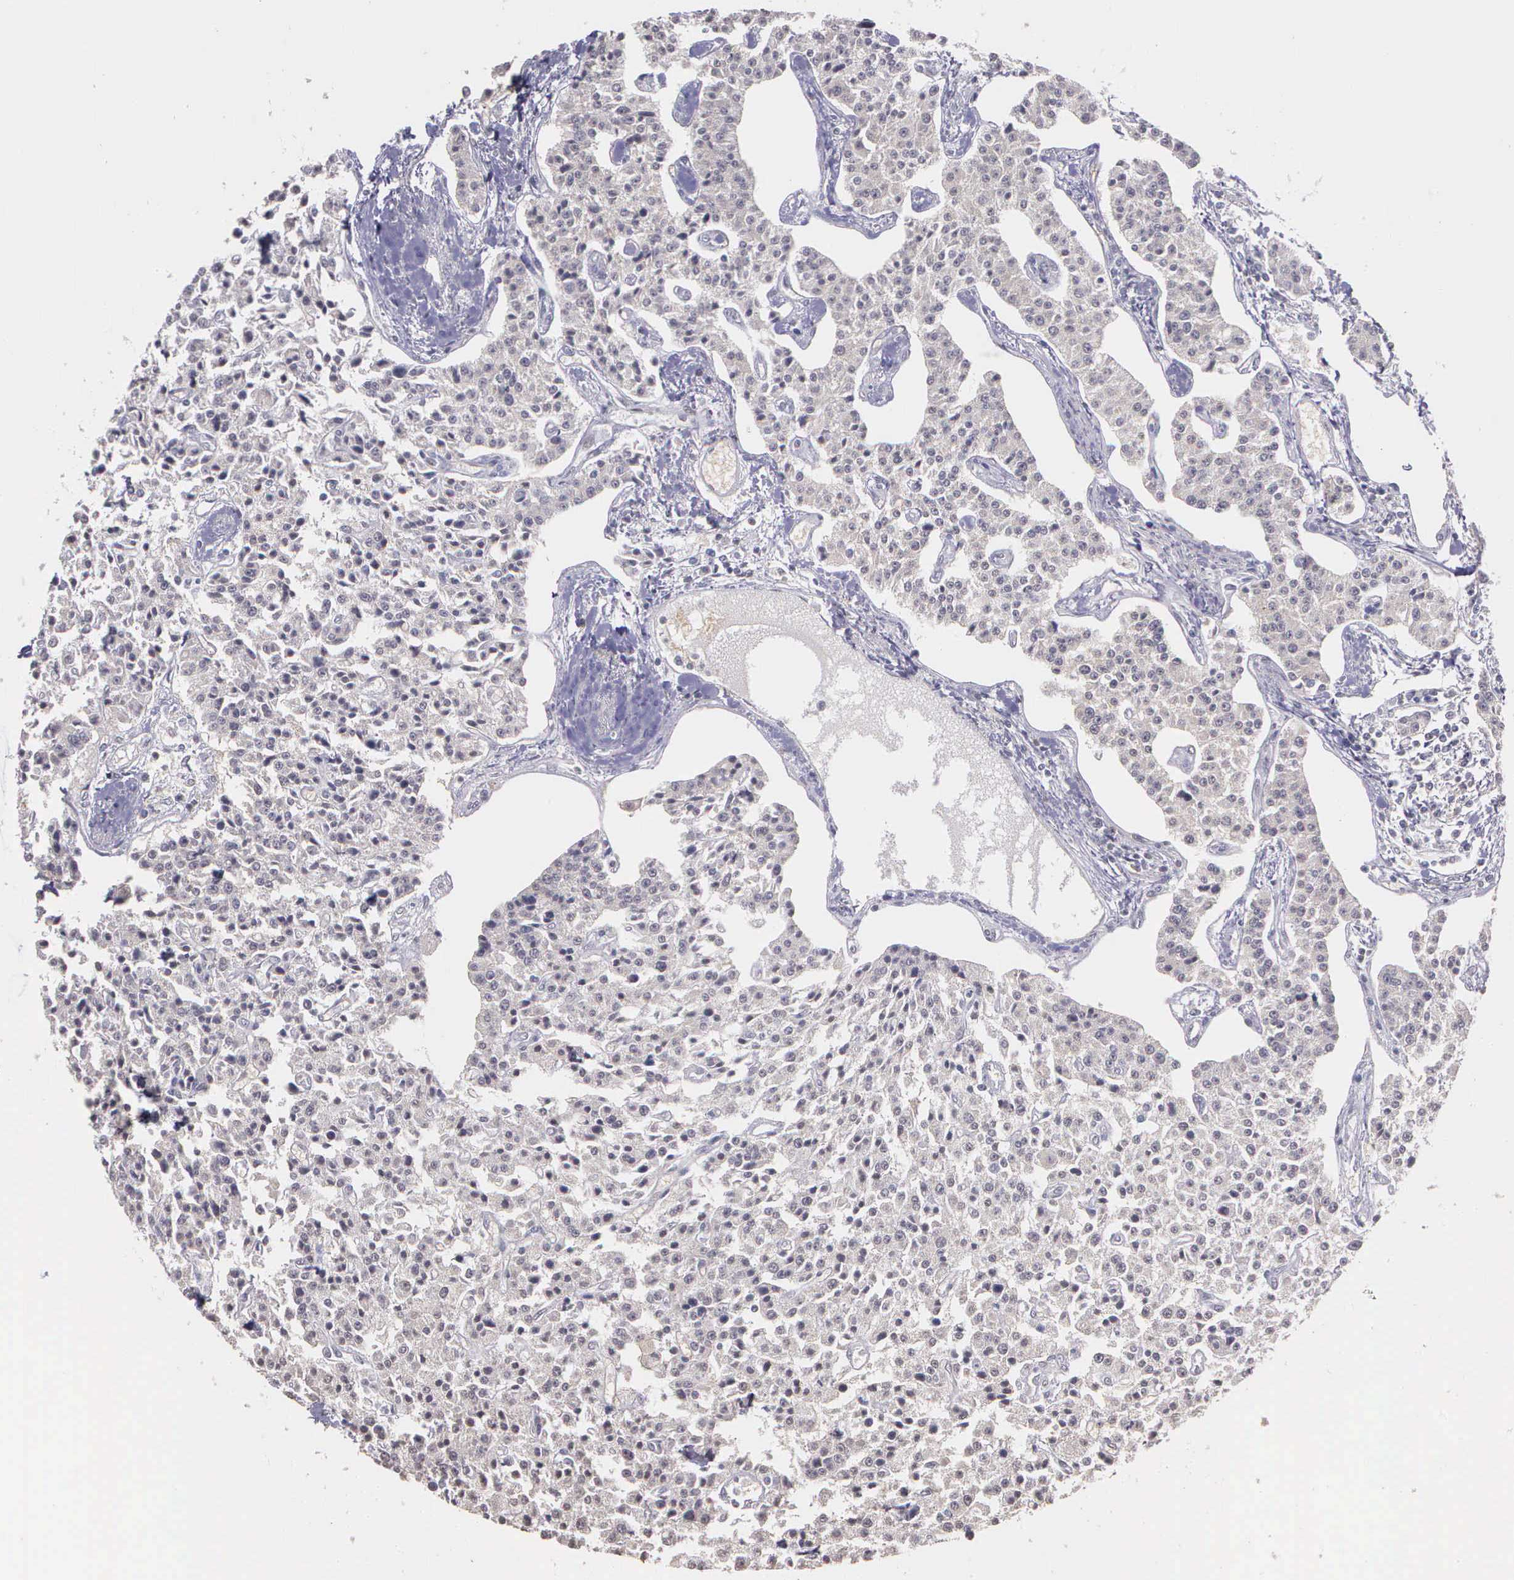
{"staining": {"intensity": "negative", "quantity": "none", "location": "none"}, "tissue": "carcinoid", "cell_type": "Tumor cells", "image_type": "cancer", "snomed": [{"axis": "morphology", "description": "Carcinoid, malignant, NOS"}, {"axis": "topography", "description": "Stomach"}], "caption": "This micrograph is of carcinoid stained with immunohistochemistry to label a protein in brown with the nuclei are counter-stained blue. There is no staining in tumor cells.", "gene": "ARMCX5", "patient": {"sex": "female", "age": 76}}